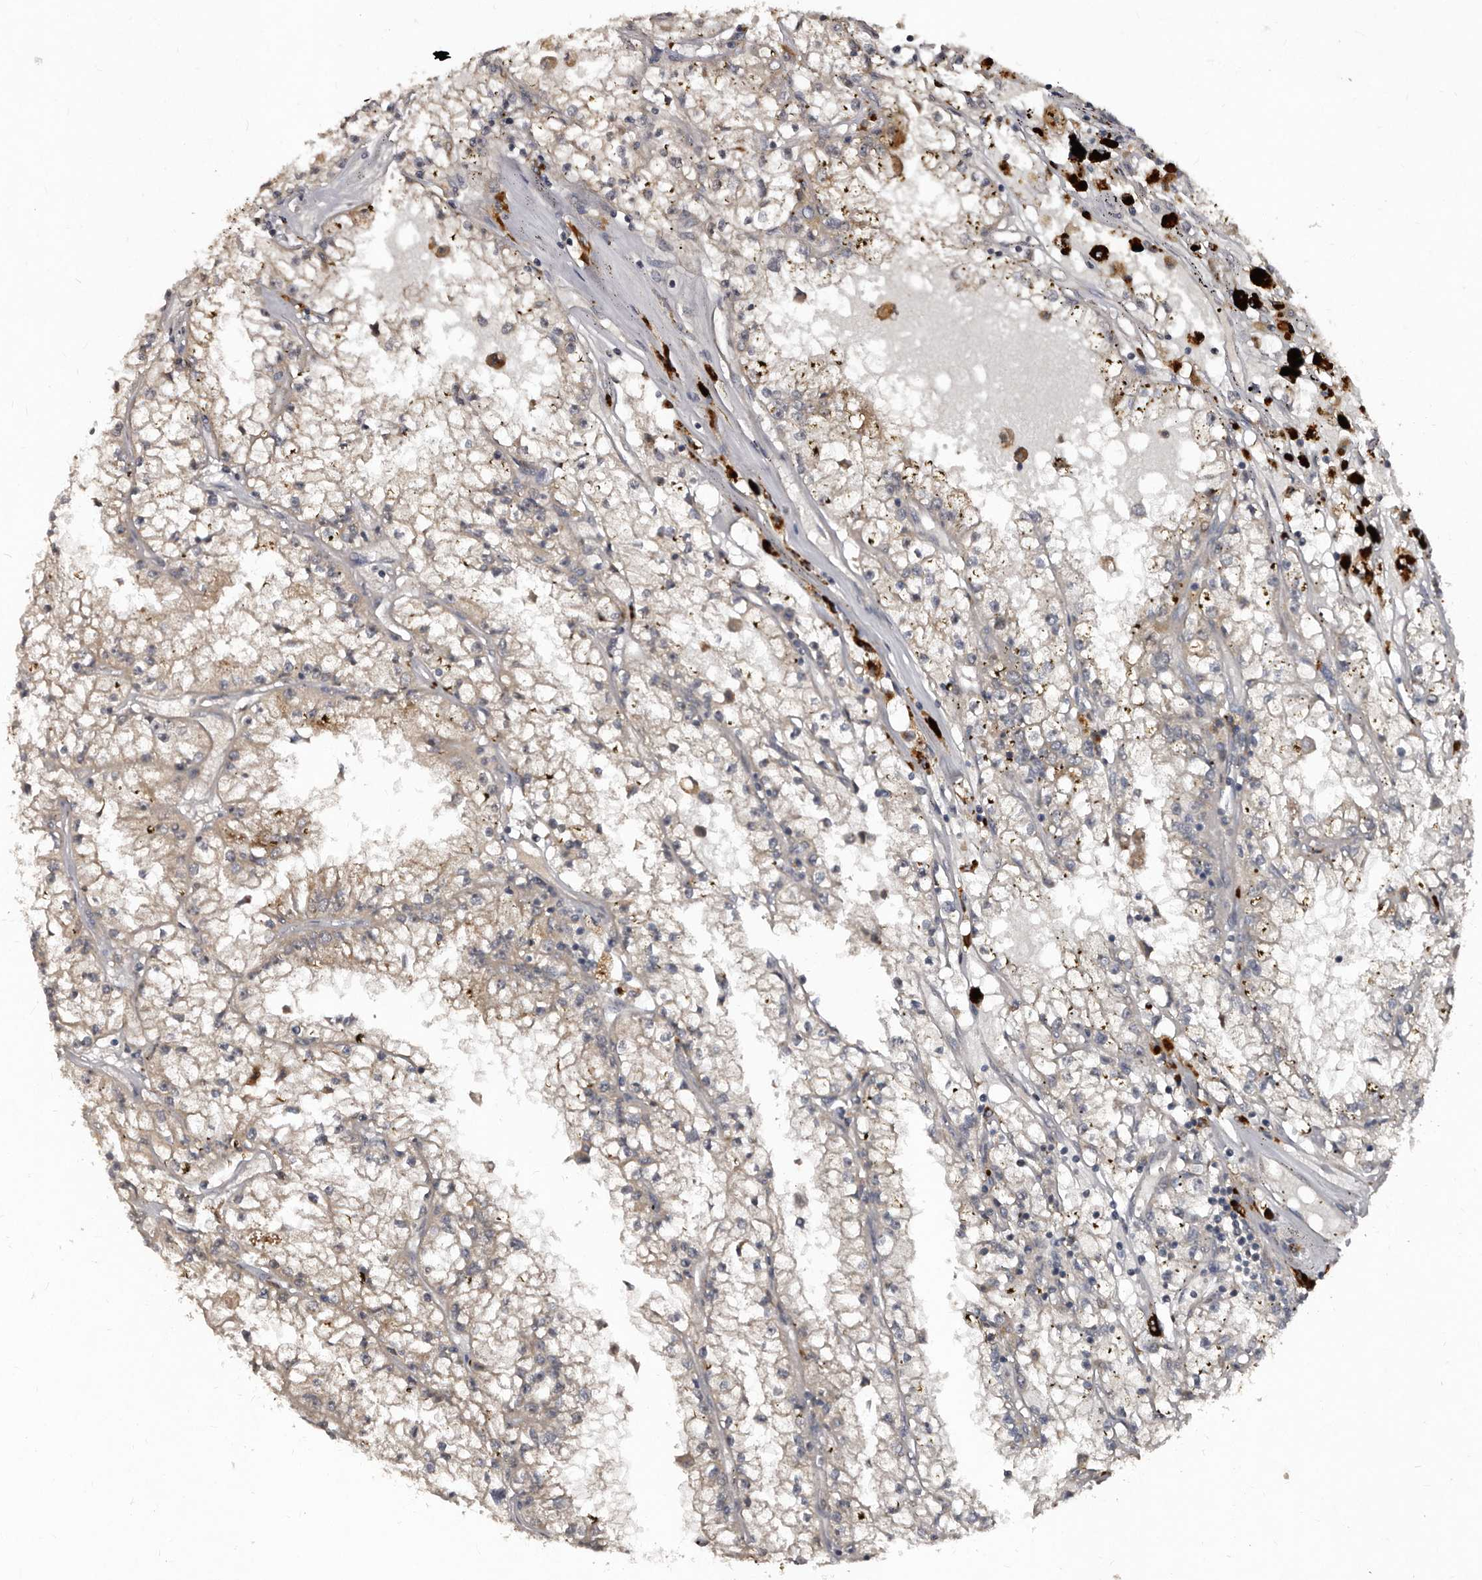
{"staining": {"intensity": "weak", "quantity": "25%-75%", "location": "cytoplasmic/membranous"}, "tissue": "renal cancer", "cell_type": "Tumor cells", "image_type": "cancer", "snomed": [{"axis": "morphology", "description": "Adenocarcinoma, NOS"}, {"axis": "topography", "description": "Kidney"}], "caption": "Adenocarcinoma (renal) tissue reveals weak cytoplasmic/membranous positivity in about 25%-75% of tumor cells, visualized by immunohistochemistry.", "gene": "PMVK", "patient": {"sex": "male", "age": 56}}